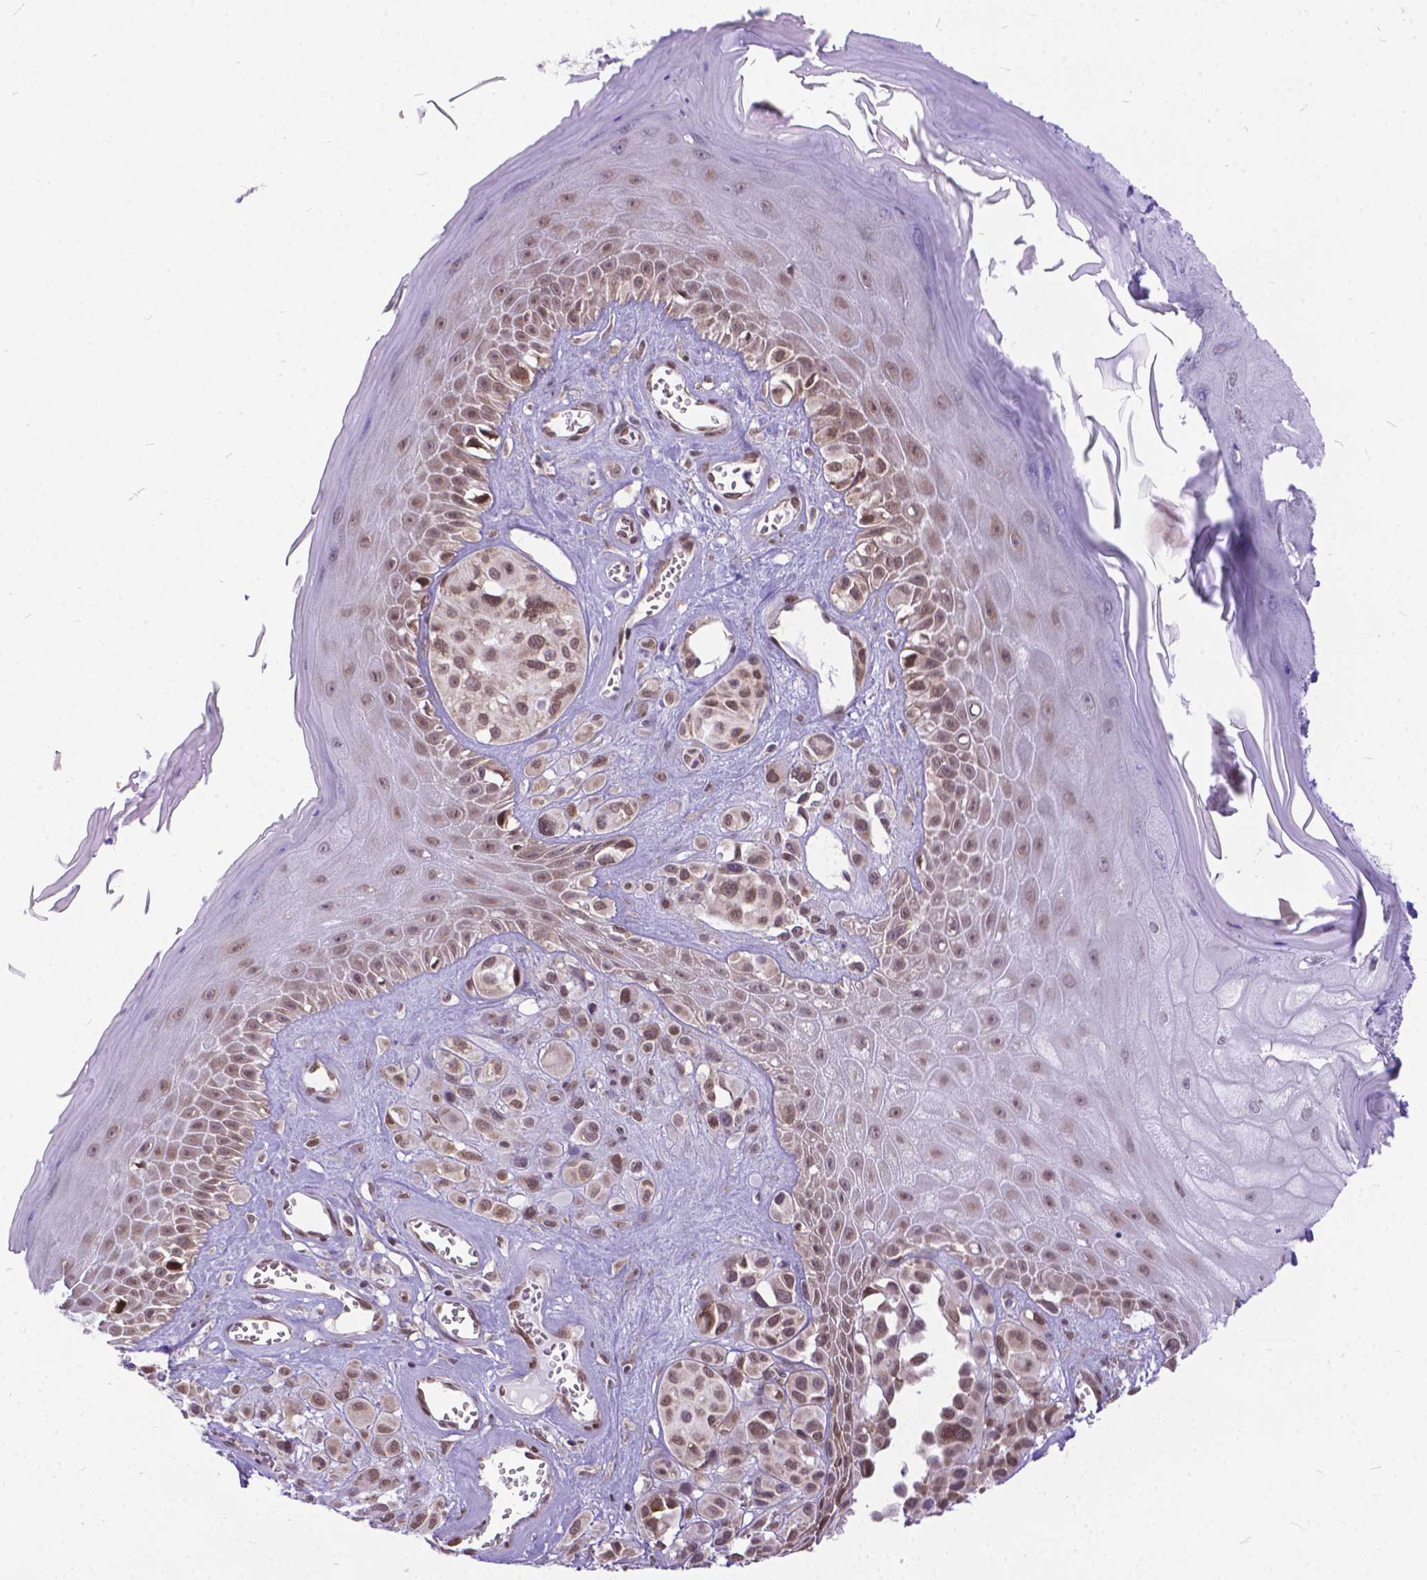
{"staining": {"intensity": "weak", "quantity": ">75%", "location": "nuclear"}, "tissue": "melanoma", "cell_type": "Tumor cells", "image_type": "cancer", "snomed": [{"axis": "morphology", "description": "Malignant melanoma, NOS"}, {"axis": "topography", "description": "Skin"}], "caption": "Melanoma was stained to show a protein in brown. There is low levels of weak nuclear staining in about >75% of tumor cells. Nuclei are stained in blue.", "gene": "FAM124B", "patient": {"sex": "male", "age": 77}}